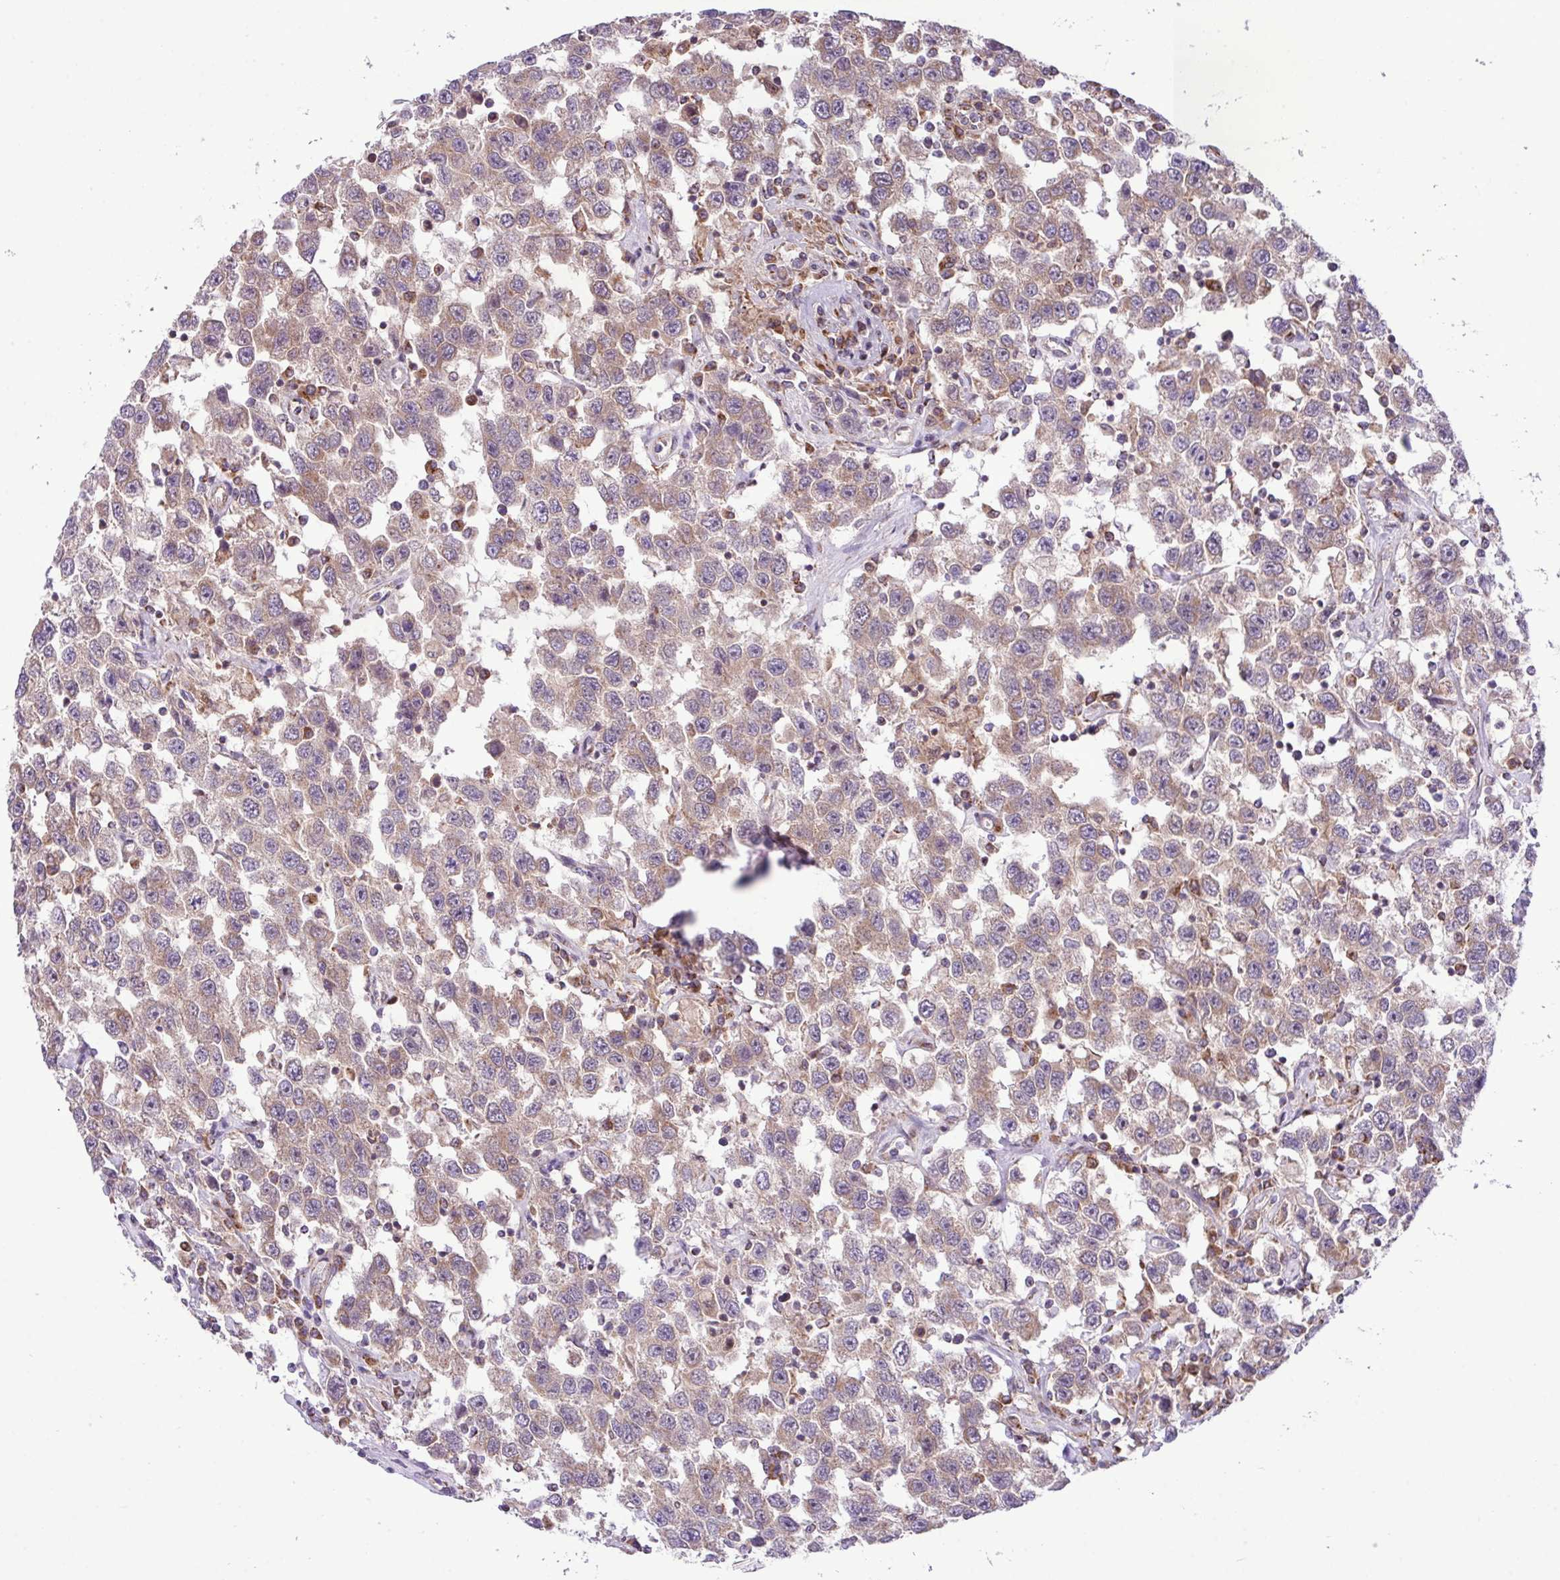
{"staining": {"intensity": "weak", "quantity": ">75%", "location": "cytoplasmic/membranous"}, "tissue": "testis cancer", "cell_type": "Tumor cells", "image_type": "cancer", "snomed": [{"axis": "morphology", "description": "Seminoma, NOS"}, {"axis": "topography", "description": "Testis"}], "caption": "This is a histology image of immunohistochemistry (IHC) staining of testis seminoma, which shows weak expression in the cytoplasmic/membranous of tumor cells.", "gene": "B3GNT9", "patient": {"sex": "male", "age": 41}}